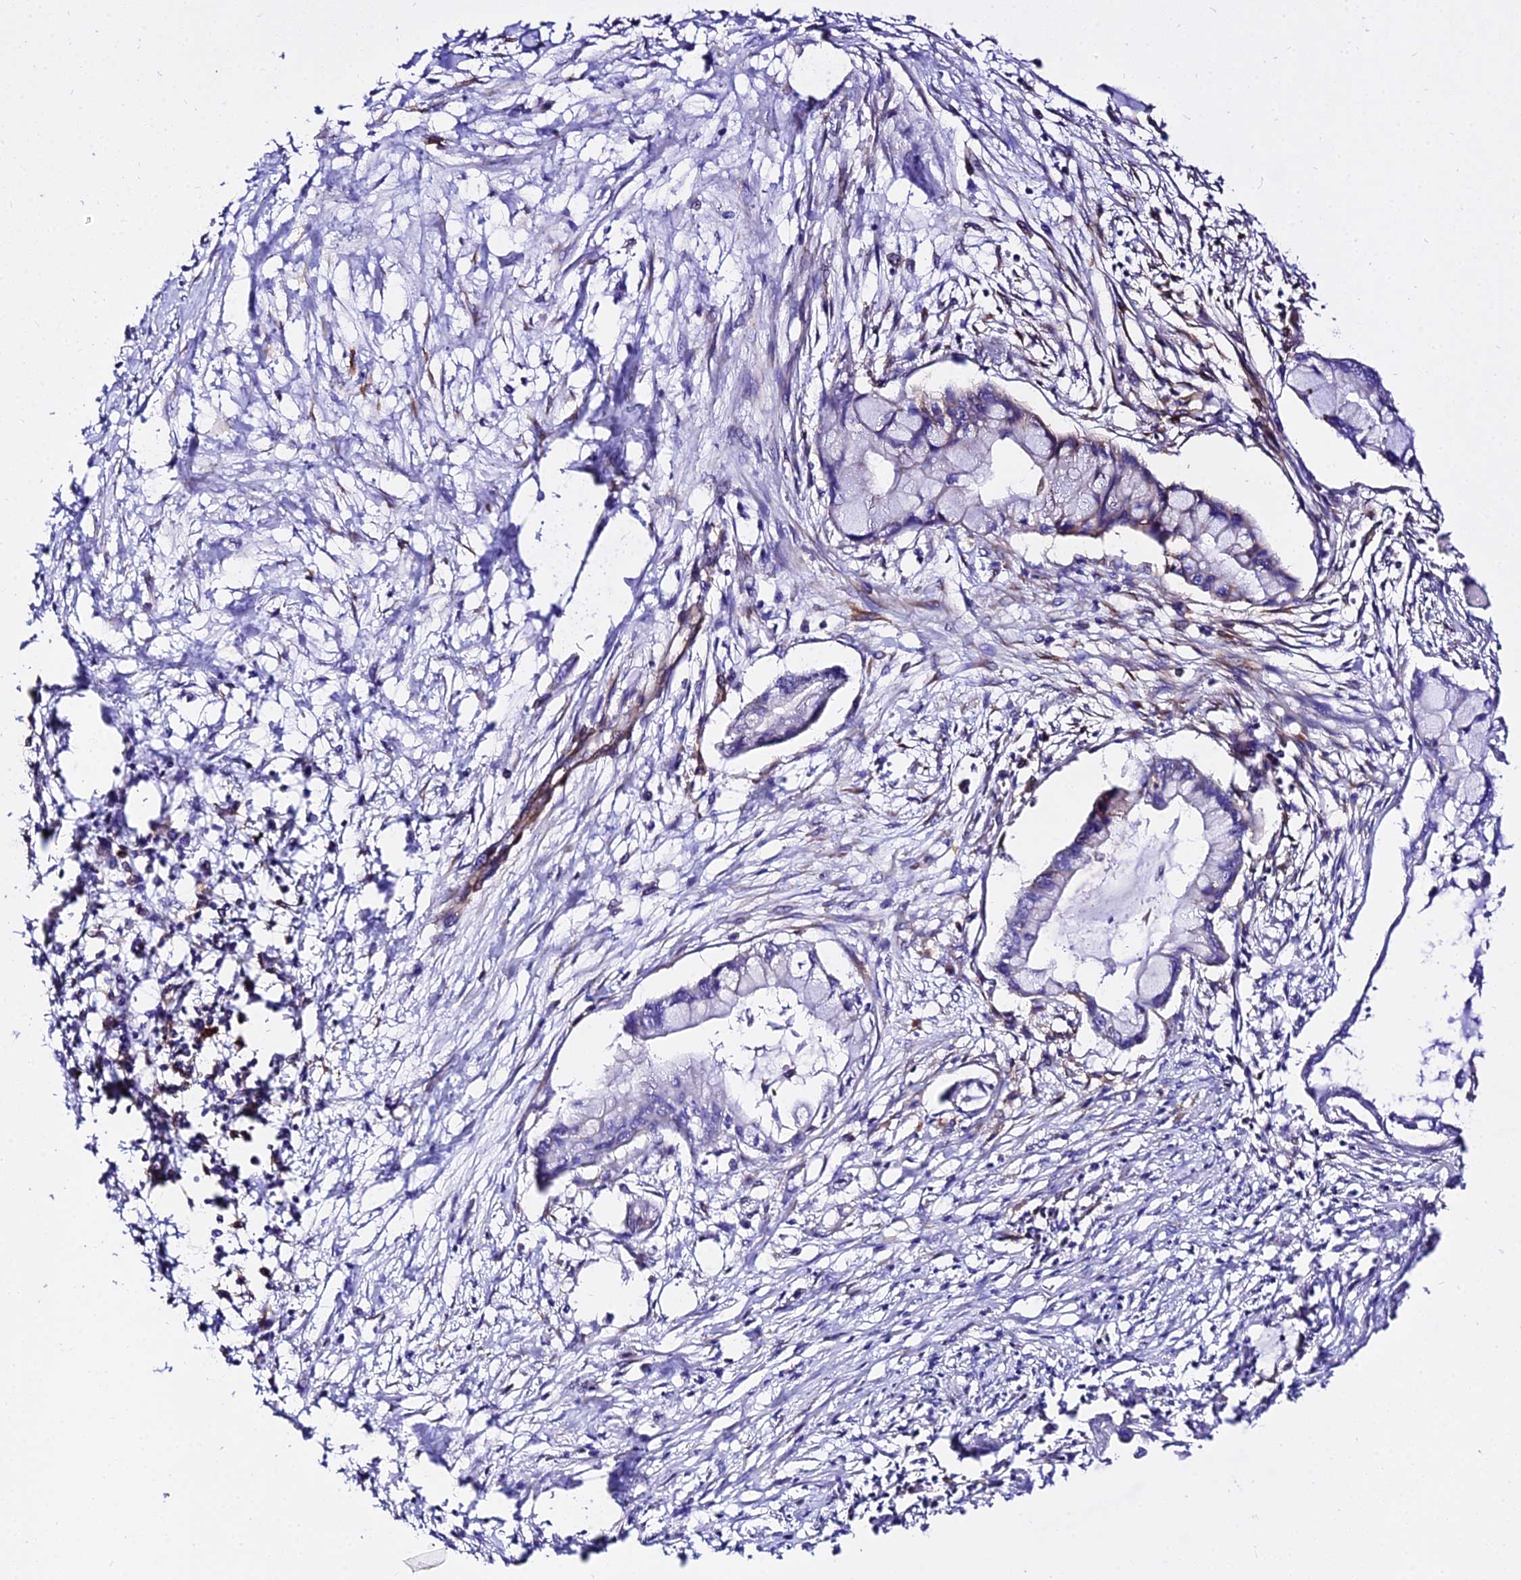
{"staining": {"intensity": "negative", "quantity": "none", "location": "none"}, "tissue": "pancreatic cancer", "cell_type": "Tumor cells", "image_type": "cancer", "snomed": [{"axis": "morphology", "description": "Adenocarcinoma, NOS"}, {"axis": "topography", "description": "Pancreas"}], "caption": "The immunohistochemistry (IHC) image has no significant staining in tumor cells of pancreatic cancer tissue. (DAB (3,3'-diaminobenzidine) IHC with hematoxylin counter stain).", "gene": "CSRP1", "patient": {"sex": "male", "age": 48}}